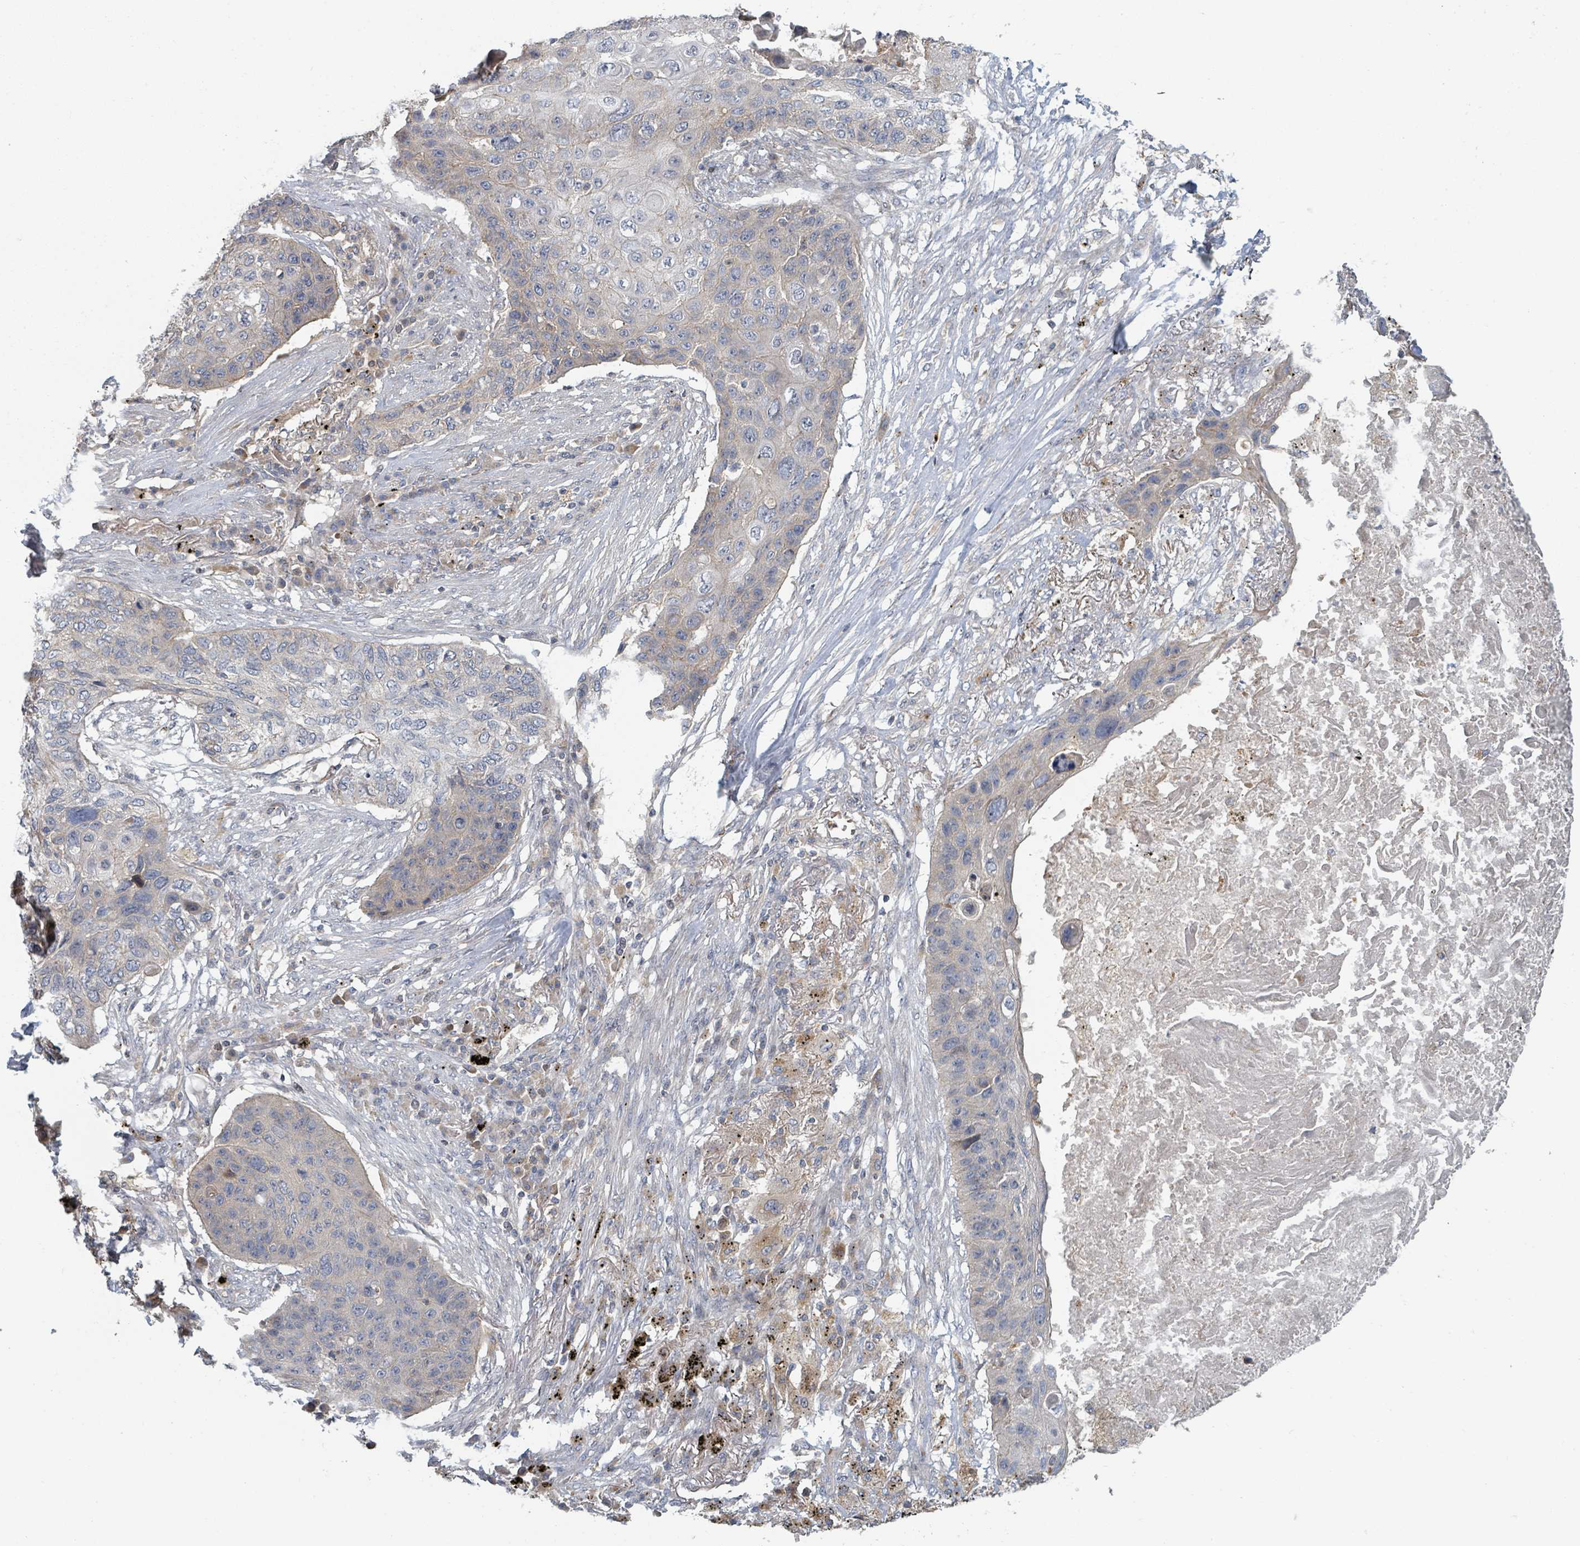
{"staining": {"intensity": "negative", "quantity": "none", "location": "none"}, "tissue": "lung cancer", "cell_type": "Tumor cells", "image_type": "cancer", "snomed": [{"axis": "morphology", "description": "Squamous cell carcinoma, NOS"}, {"axis": "topography", "description": "Lung"}], "caption": "Lung cancer was stained to show a protein in brown. There is no significant positivity in tumor cells.", "gene": "TRPC4AP", "patient": {"sex": "female", "age": 63}}